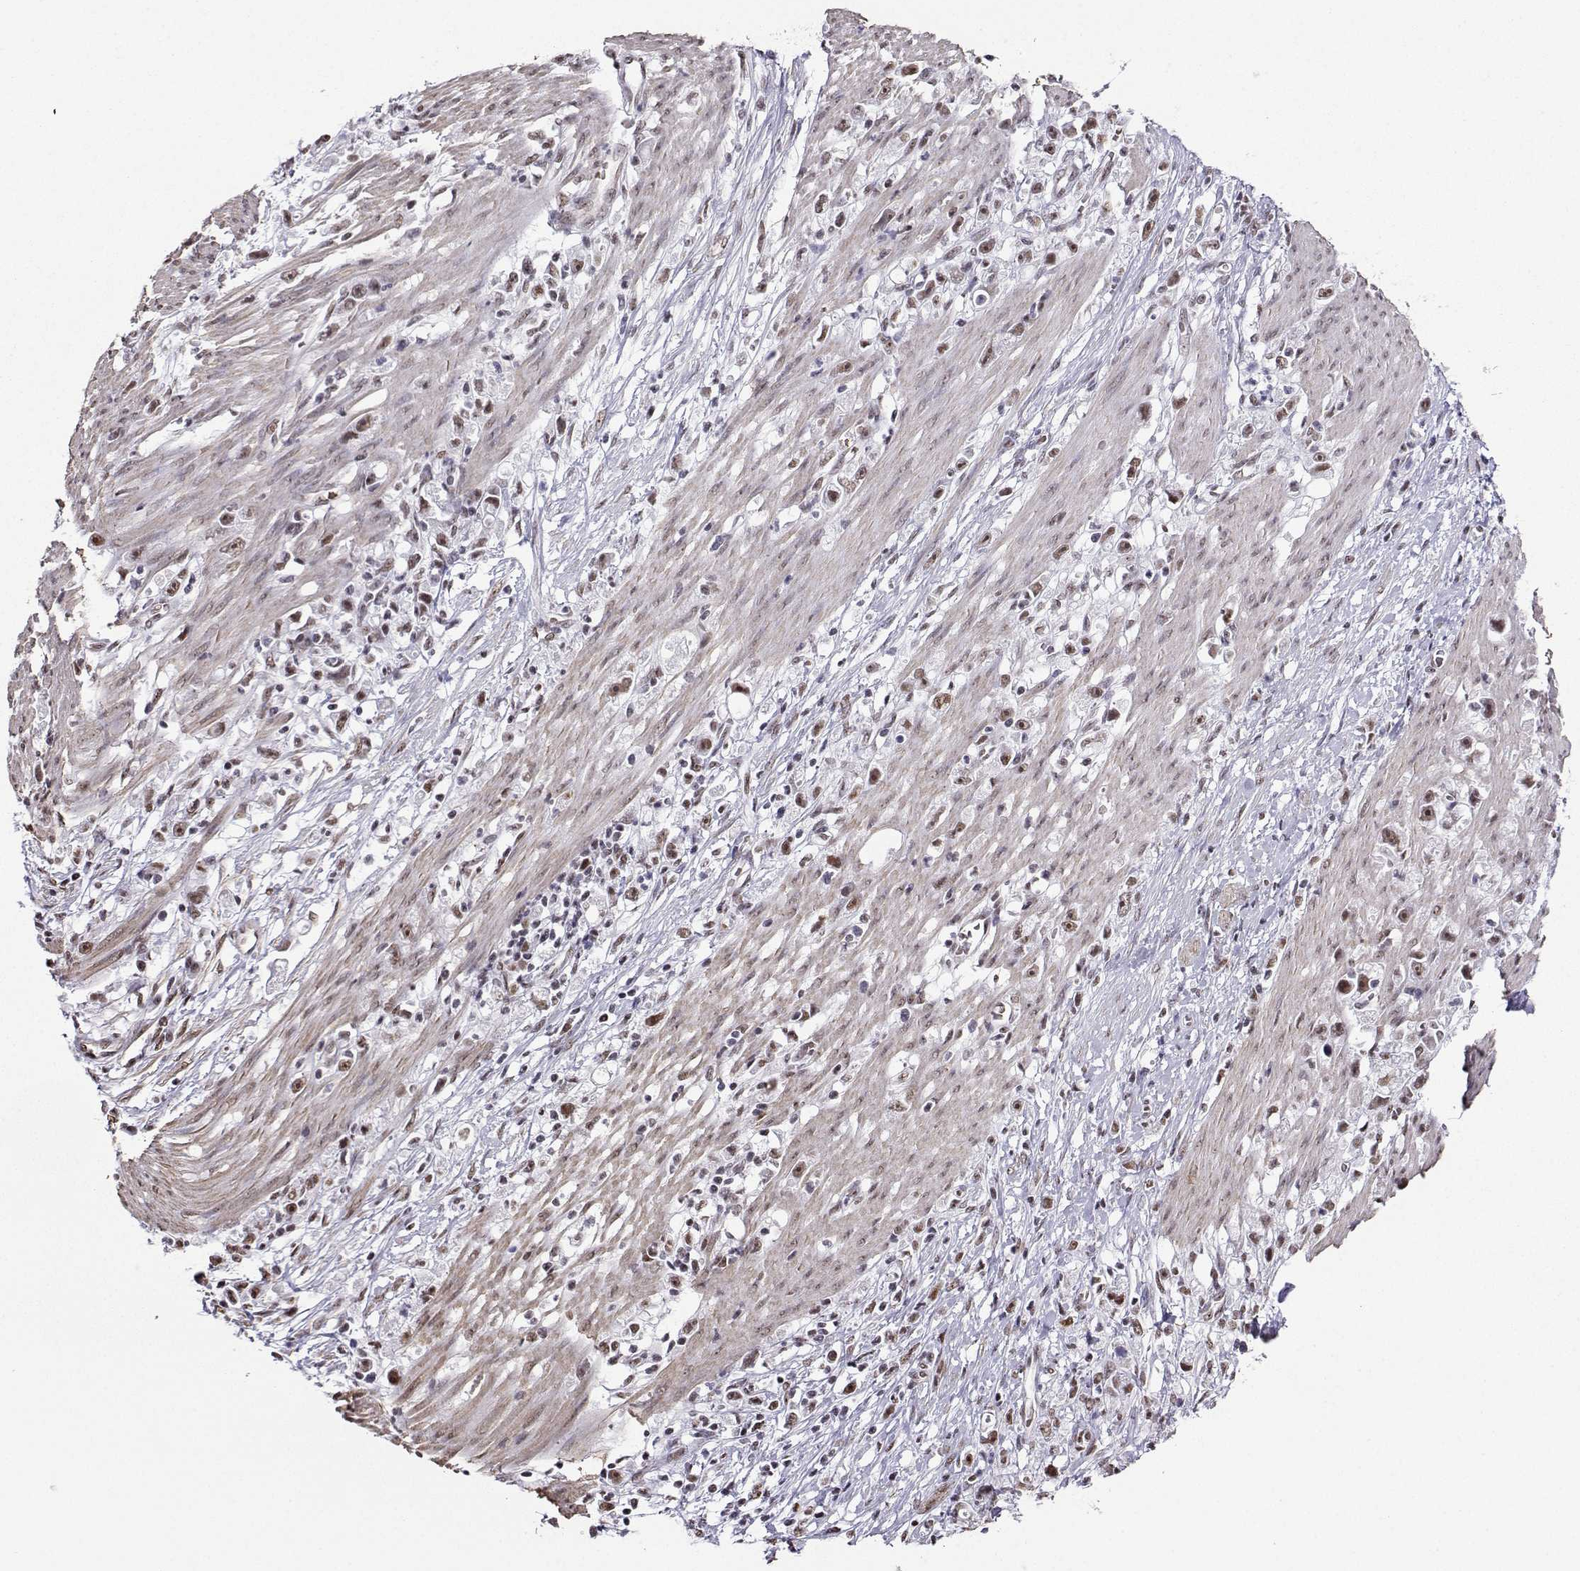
{"staining": {"intensity": "weak", "quantity": "25%-75%", "location": "nuclear"}, "tissue": "stomach cancer", "cell_type": "Tumor cells", "image_type": "cancer", "snomed": [{"axis": "morphology", "description": "Adenocarcinoma, NOS"}, {"axis": "topography", "description": "Stomach"}], "caption": "A brown stain labels weak nuclear staining of a protein in stomach adenocarcinoma tumor cells.", "gene": "CCNK", "patient": {"sex": "female", "age": 59}}